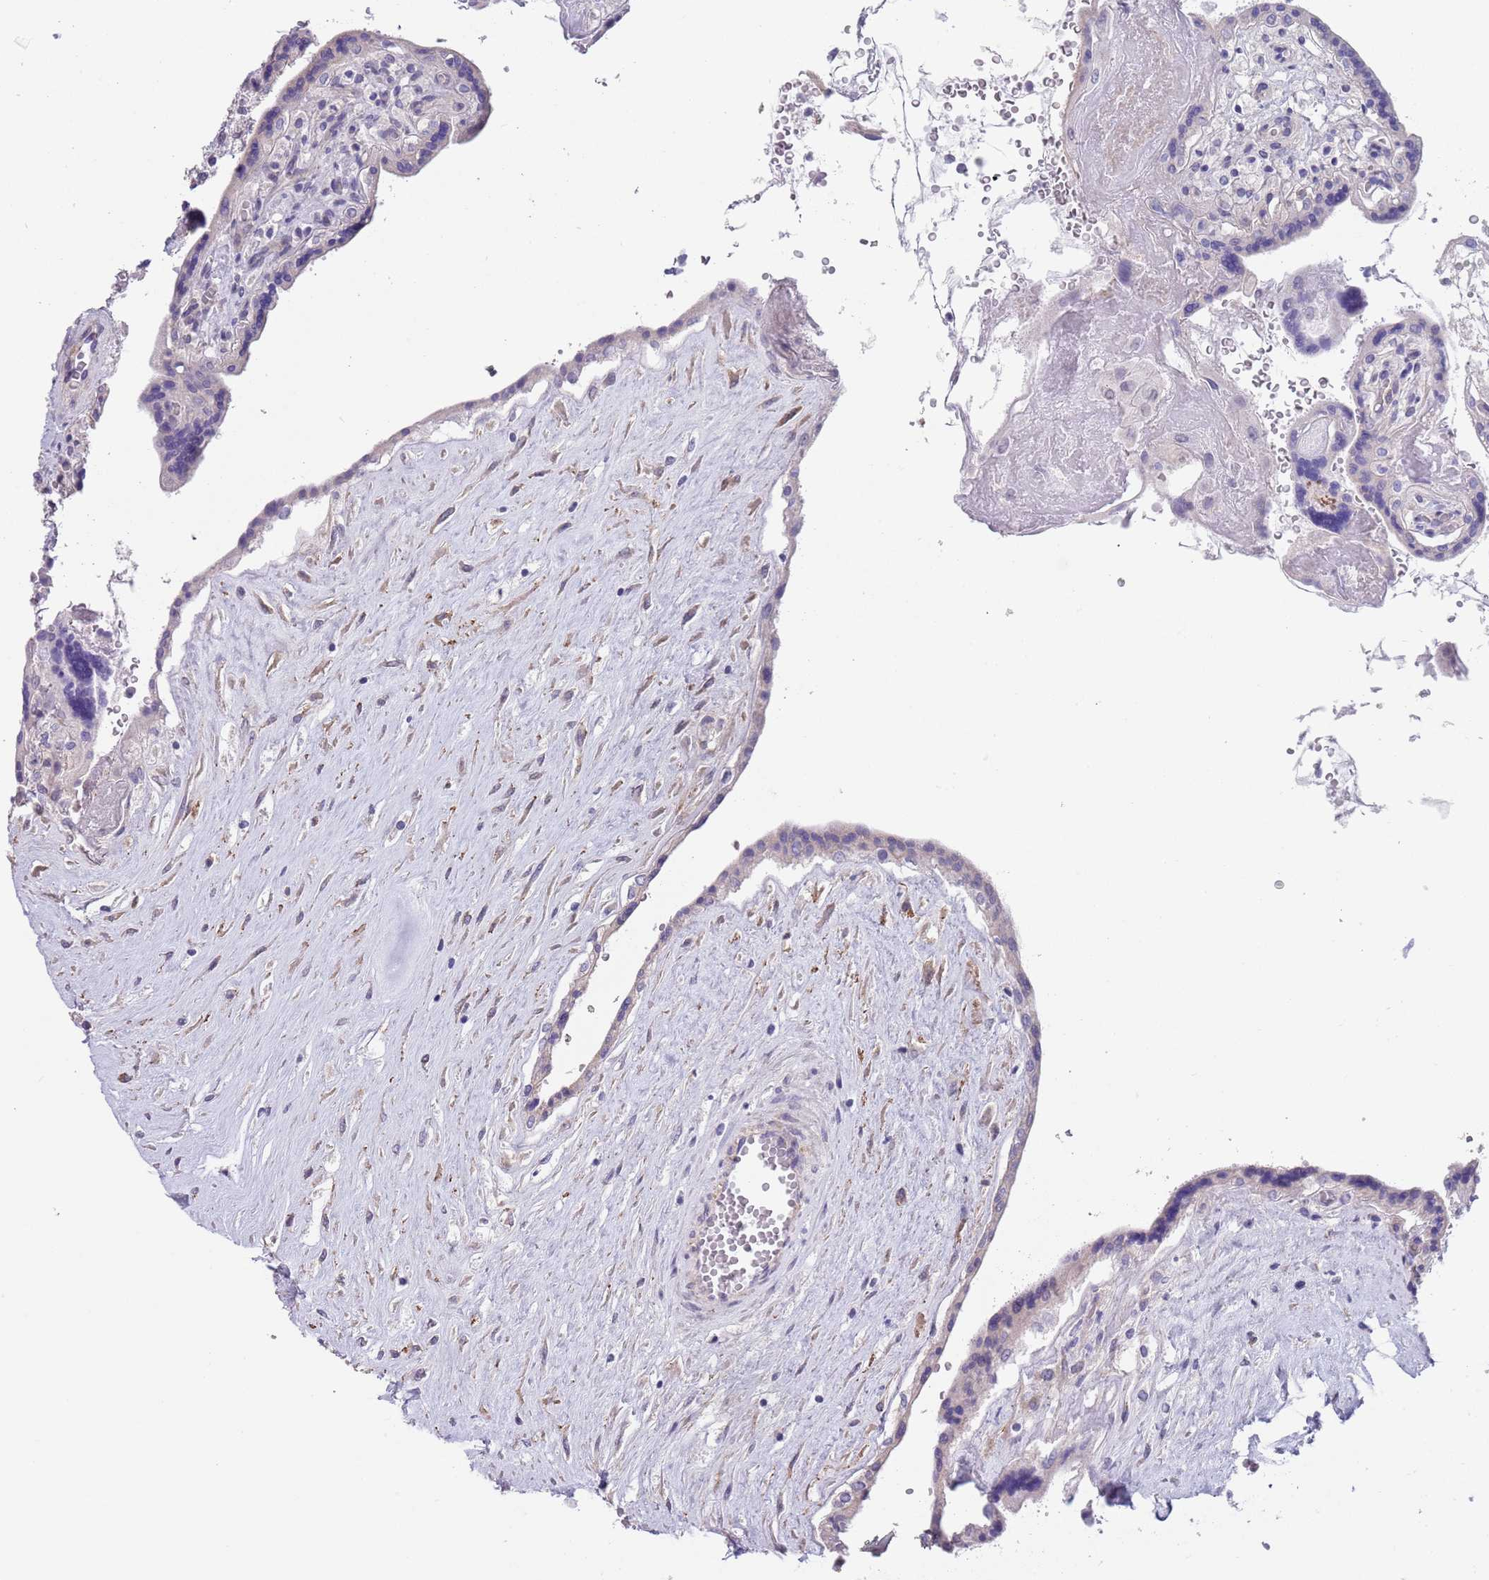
{"staining": {"intensity": "weak", "quantity": "25%-75%", "location": "cytoplasmic/membranous"}, "tissue": "placenta", "cell_type": "Trophoblastic cells", "image_type": "normal", "snomed": [{"axis": "morphology", "description": "Normal tissue, NOS"}, {"axis": "topography", "description": "Placenta"}], "caption": "IHC photomicrograph of normal human placenta stained for a protein (brown), which shows low levels of weak cytoplasmic/membranous positivity in about 25%-75% of trophoblastic cells.", "gene": "RNF169", "patient": {"sex": "female", "age": 37}}